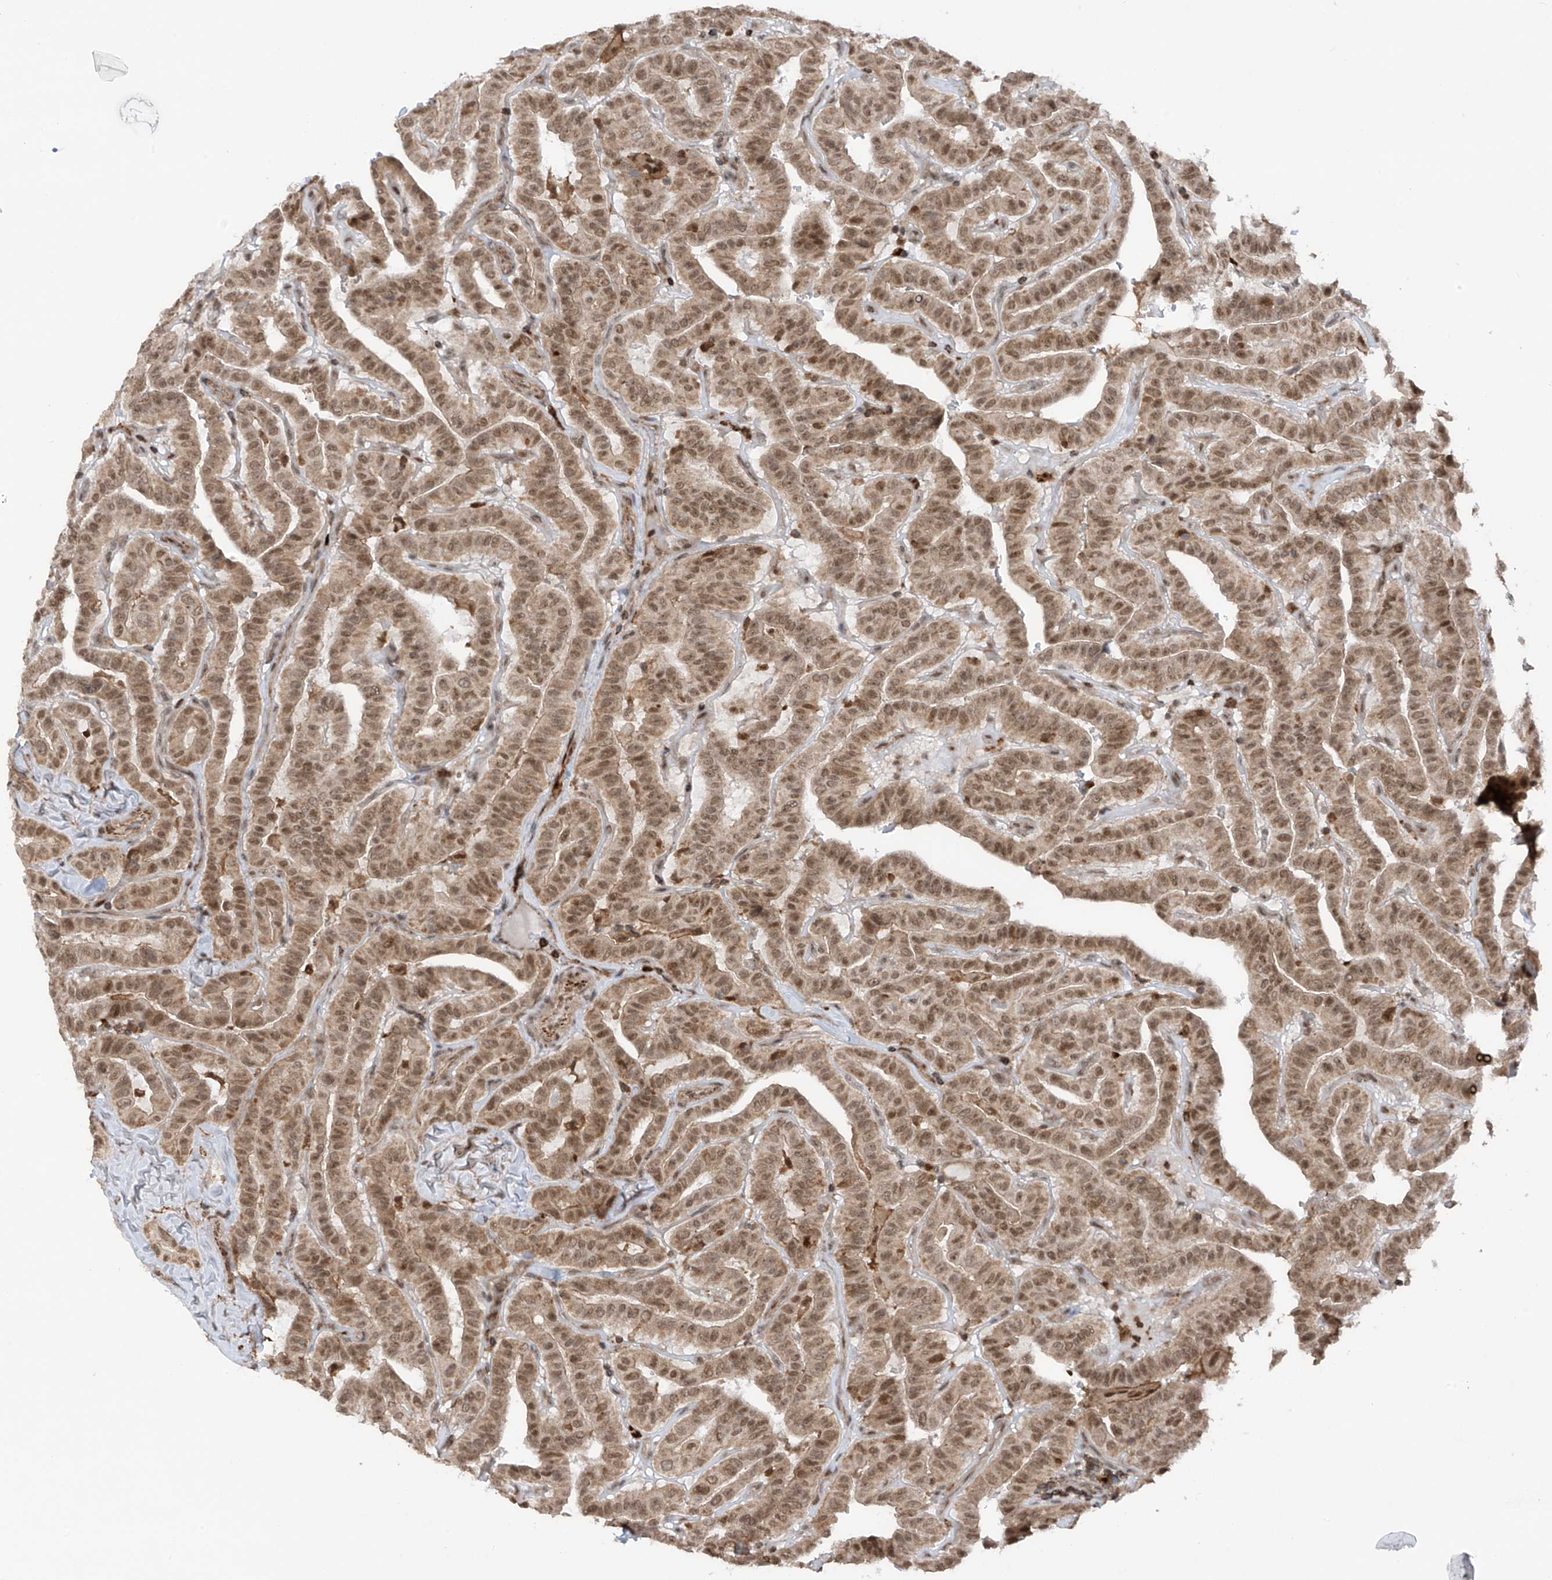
{"staining": {"intensity": "moderate", "quantity": ">75%", "location": "nuclear"}, "tissue": "thyroid cancer", "cell_type": "Tumor cells", "image_type": "cancer", "snomed": [{"axis": "morphology", "description": "Papillary adenocarcinoma, NOS"}, {"axis": "topography", "description": "Thyroid gland"}], "caption": "The photomicrograph shows immunohistochemical staining of thyroid cancer. There is moderate nuclear staining is identified in about >75% of tumor cells. The staining was performed using DAB to visualize the protein expression in brown, while the nuclei were stained in blue with hematoxylin (Magnification: 20x).", "gene": "REPIN1", "patient": {"sex": "male", "age": 77}}